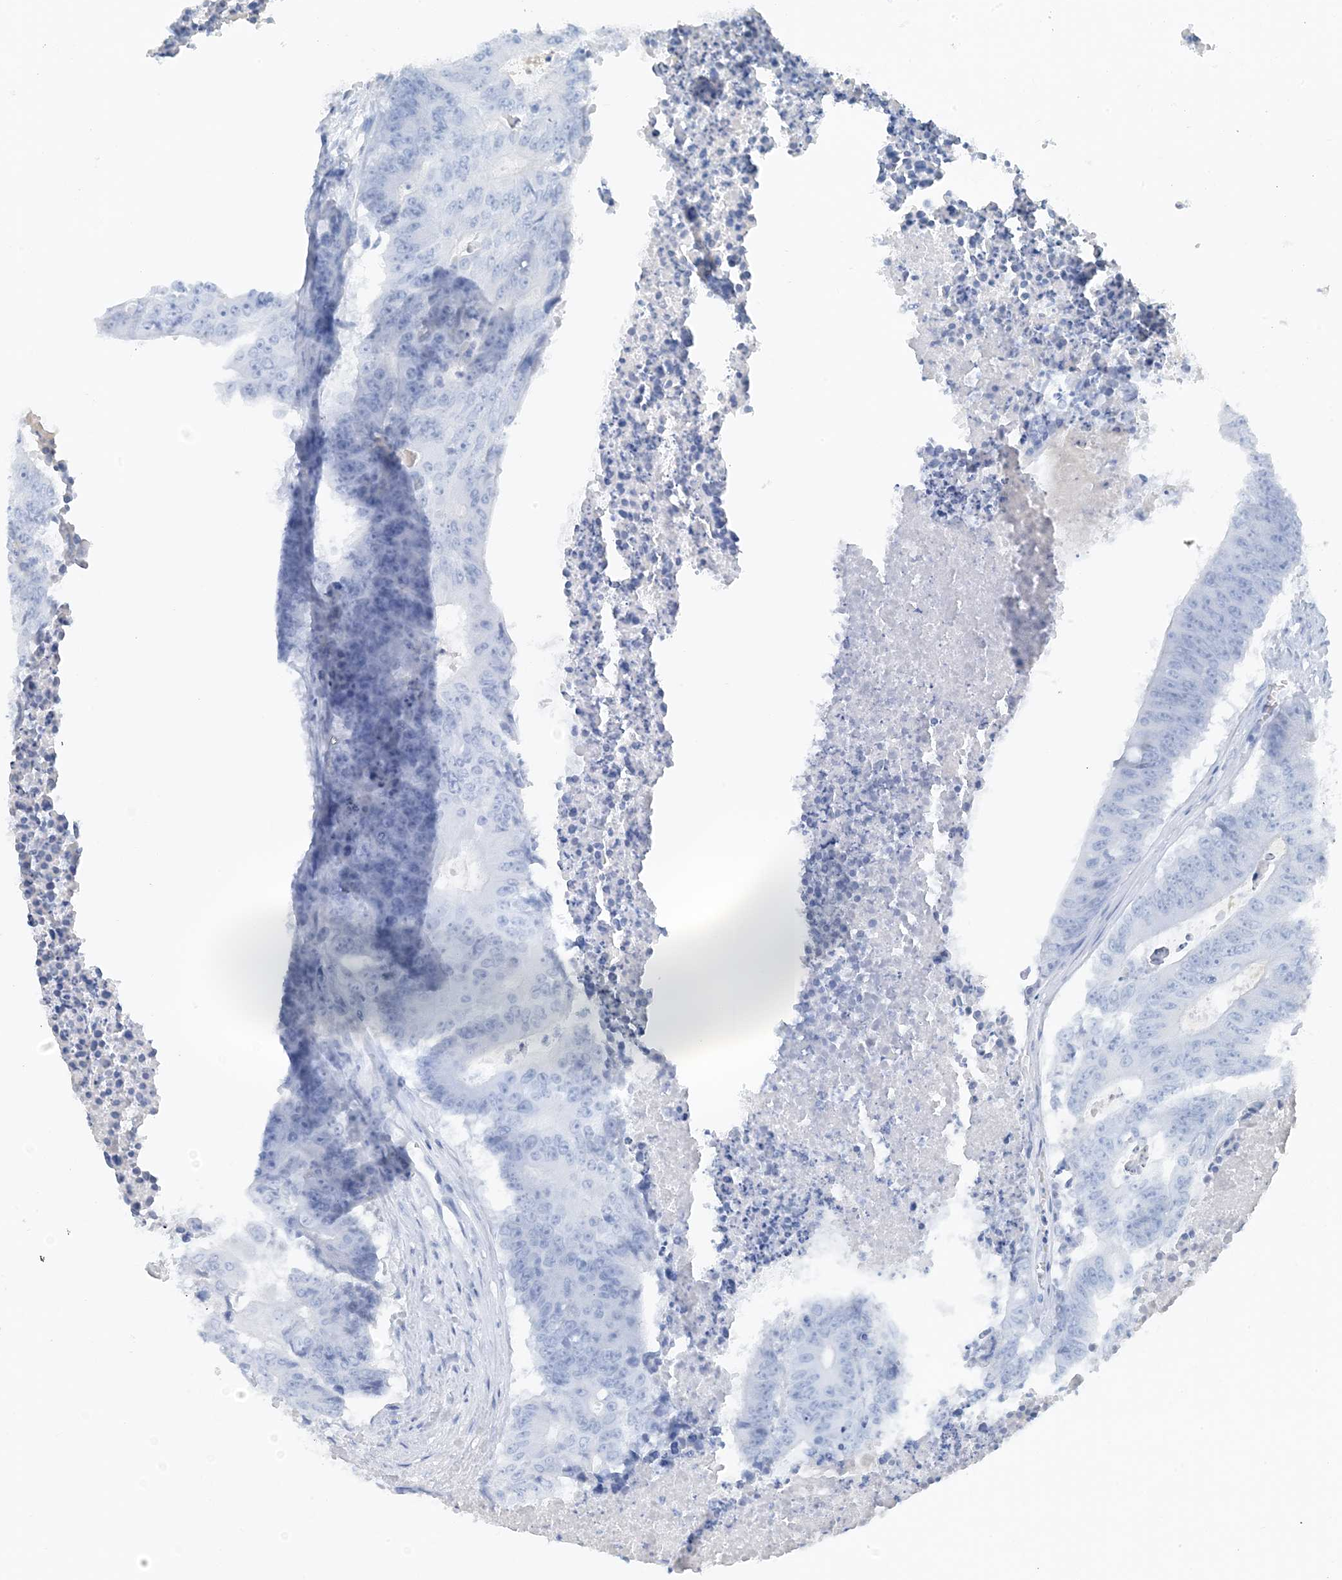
{"staining": {"intensity": "negative", "quantity": "none", "location": "none"}, "tissue": "colorectal cancer", "cell_type": "Tumor cells", "image_type": "cancer", "snomed": [{"axis": "morphology", "description": "Adenocarcinoma, NOS"}, {"axis": "topography", "description": "Colon"}], "caption": "Human colorectal cancer stained for a protein using immunohistochemistry (IHC) reveals no staining in tumor cells.", "gene": "CTRL", "patient": {"sex": "male", "age": 87}}